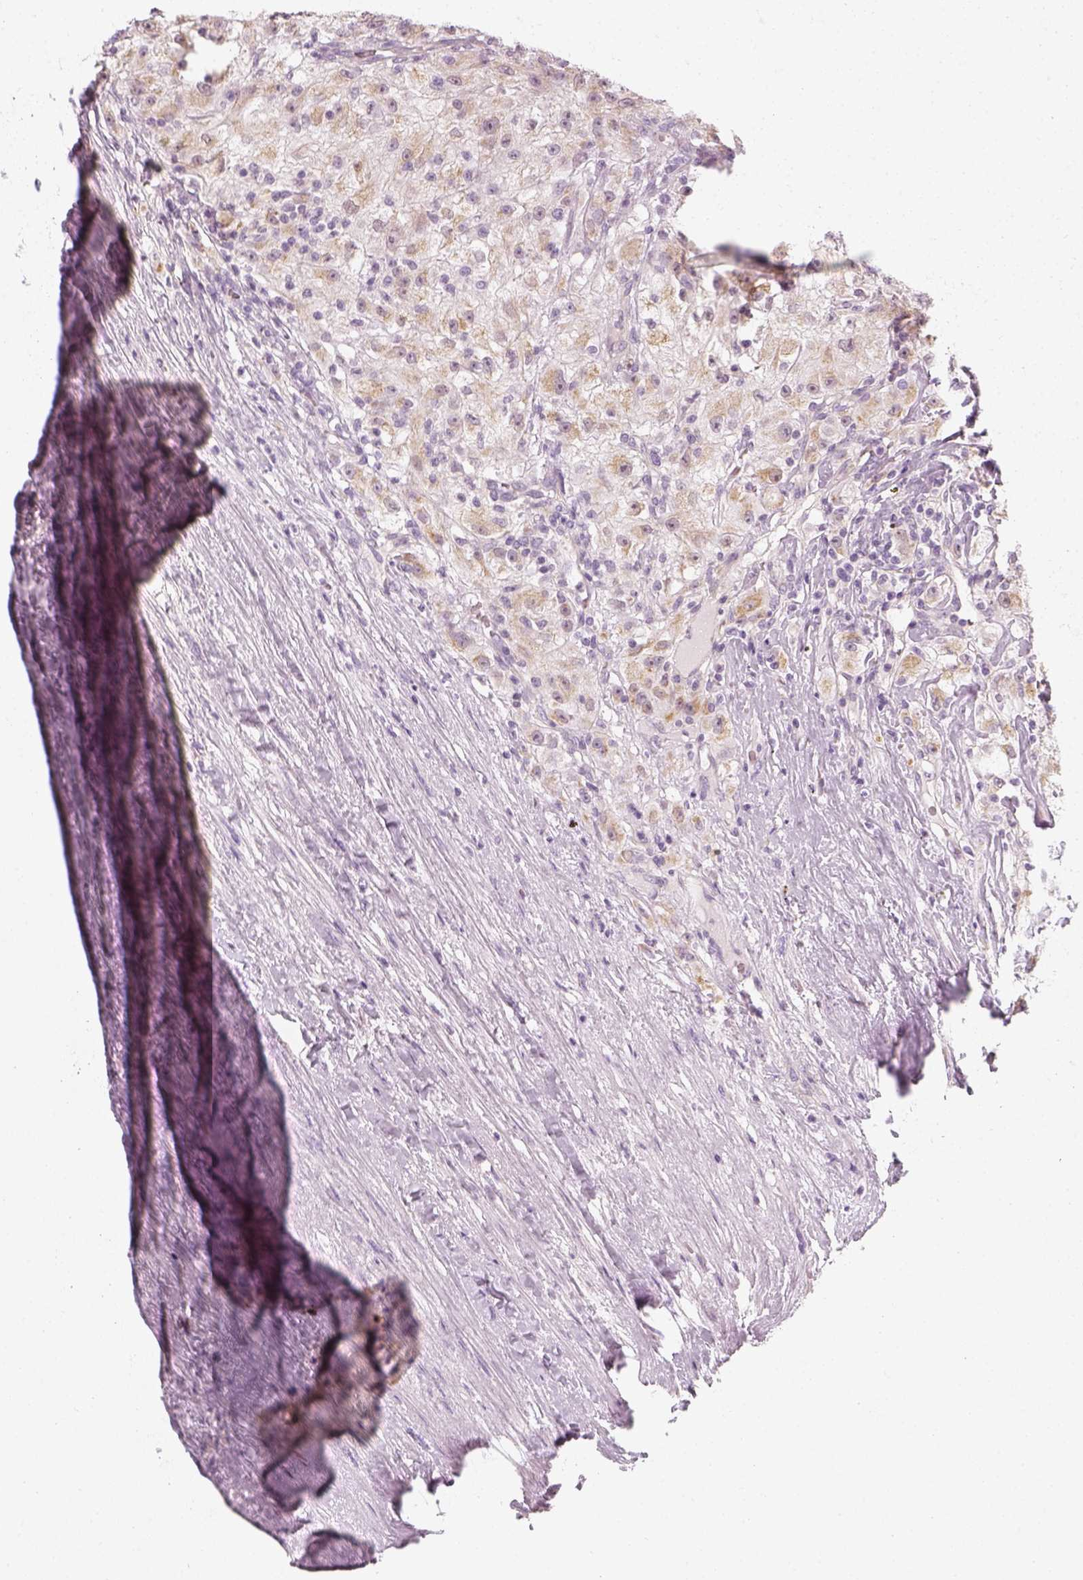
{"staining": {"intensity": "weak", "quantity": "<25%", "location": "cytoplasmic/membranous"}, "tissue": "renal cancer", "cell_type": "Tumor cells", "image_type": "cancer", "snomed": [{"axis": "morphology", "description": "Adenocarcinoma, NOS"}, {"axis": "topography", "description": "Kidney"}], "caption": "This is an immunohistochemistry (IHC) micrograph of human renal cancer. There is no positivity in tumor cells.", "gene": "PRAME", "patient": {"sex": "female", "age": 67}}